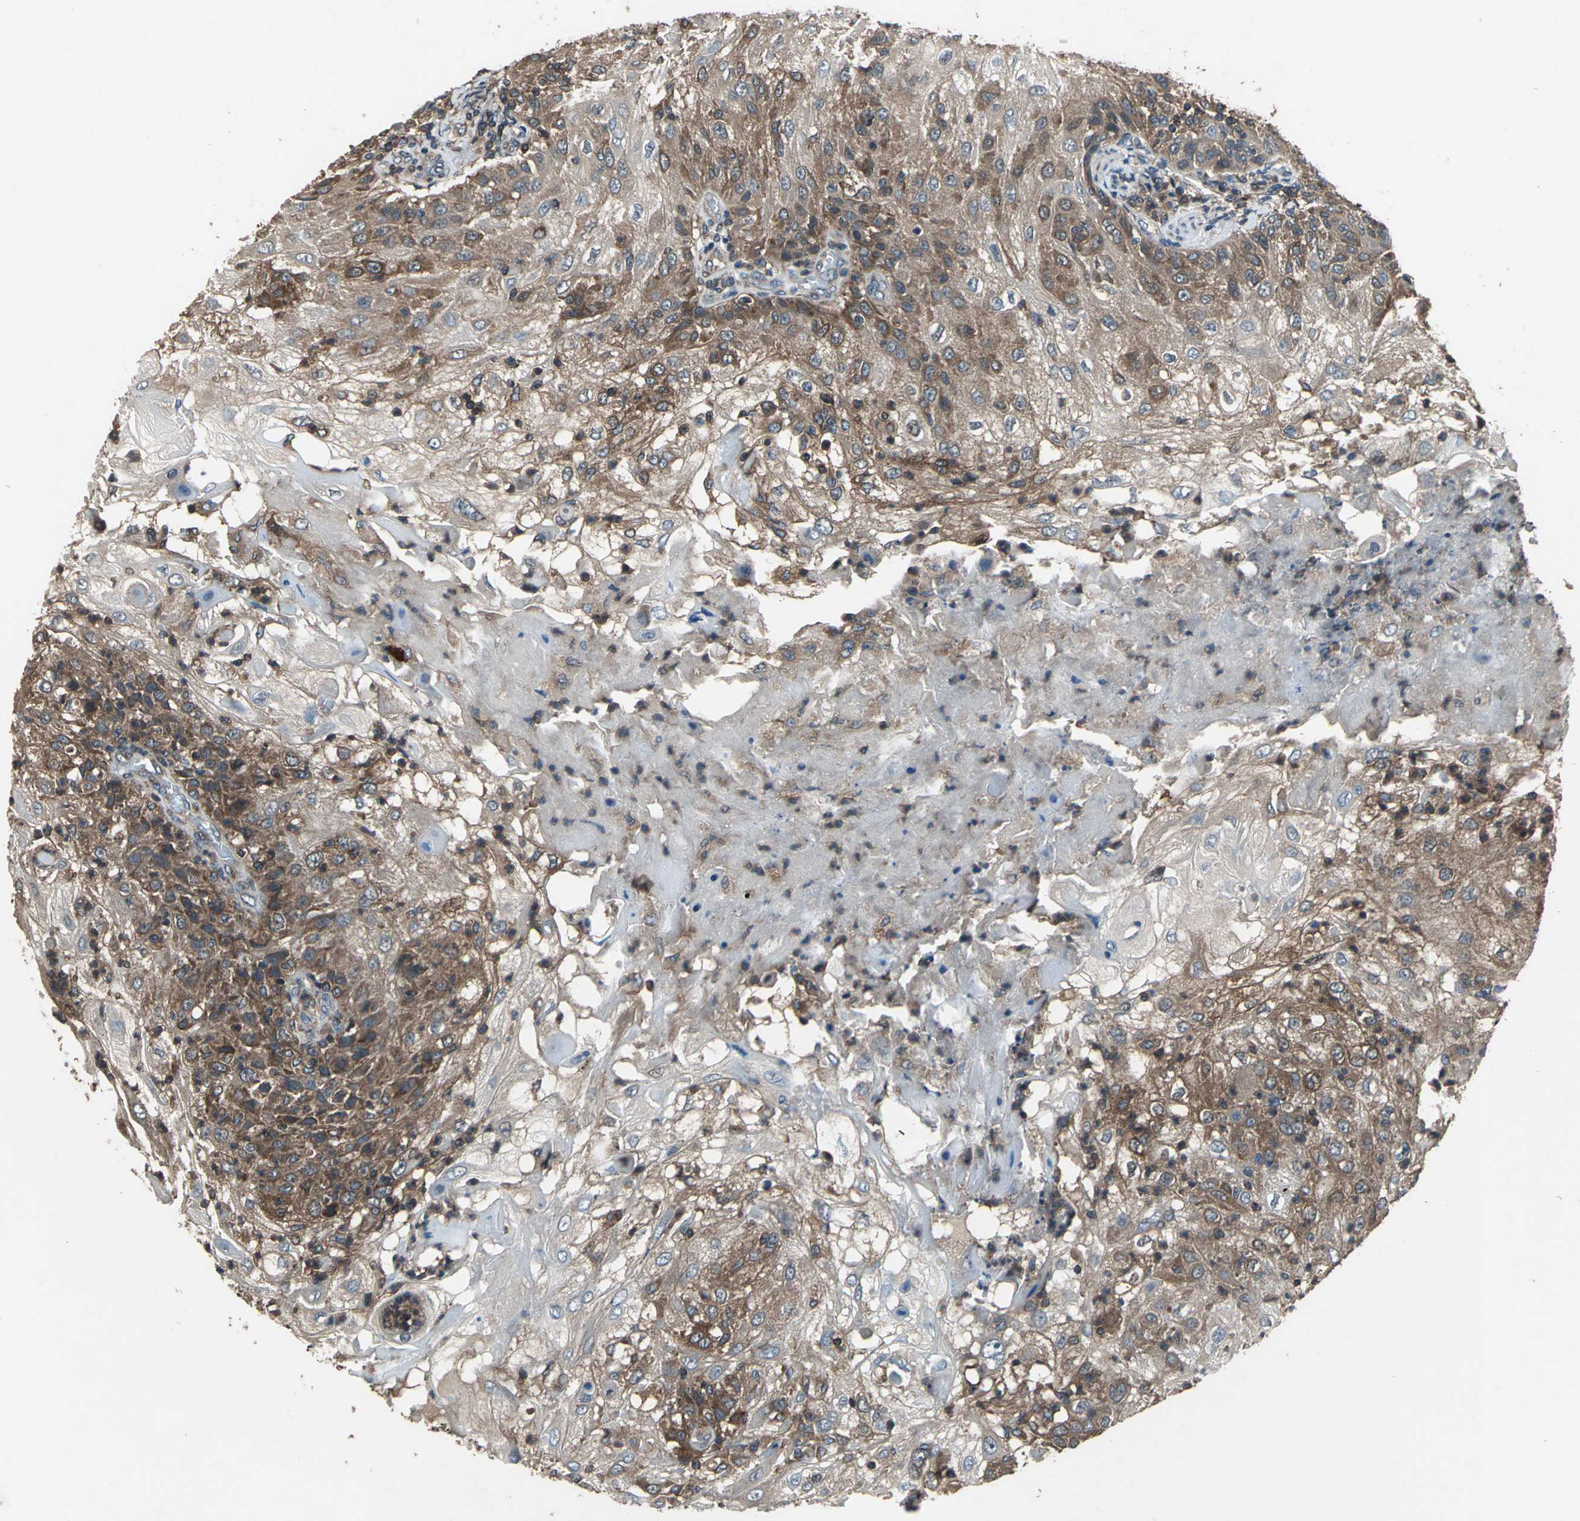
{"staining": {"intensity": "strong", "quantity": ">75%", "location": "cytoplasmic/membranous"}, "tissue": "skin cancer", "cell_type": "Tumor cells", "image_type": "cancer", "snomed": [{"axis": "morphology", "description": "Normal tissue, NOS"}, {"axis": "morphology", "description": "Squamous cell carcinoma, NOS"}, {"axis": "topography", "description": "Skin"}], "caption": "Immunohistochemistry staining of squamous cell carcinoma (skin), which demonstrates high levels of strong cytoplasmic/membranous expression in approximately >75% of tumor cells indicating strong cytoplasmic/membranous protein staining. The staining was performed using DAB (brown) for protein detection and nuclei were counterstained in hematoxylin (blue).", "gene": "CAPN1", "patient": {"sex": "female", "age": 83}}